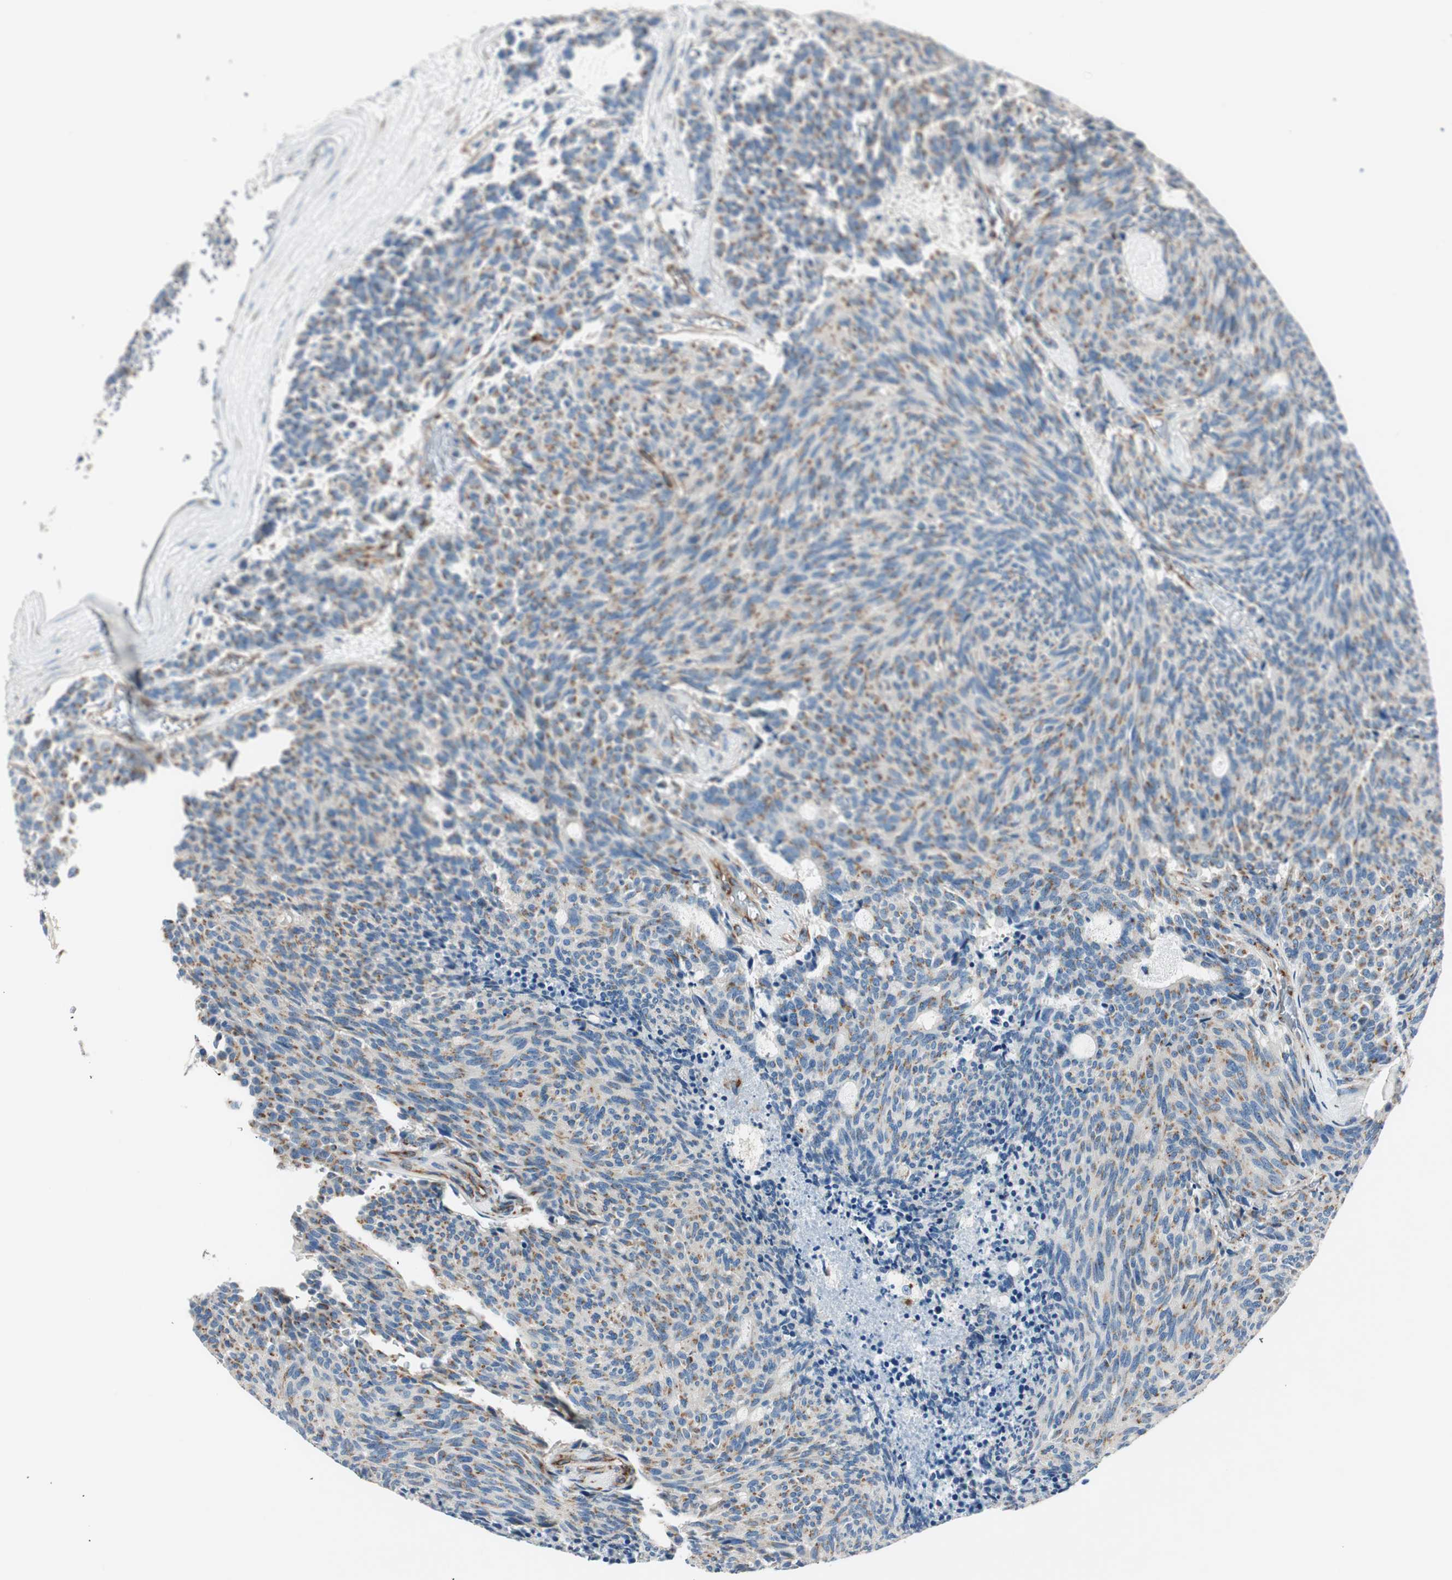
{"staining": {"intensity": "moderate", "quantity": "25%-75%", "location": "cytoplasmic/membranous"}, "tissue": "carcinoid", "cell_type": "Tumor cells", "image_type": "cancer", "snomed": [{"axis": "morphology", "description": "Carcinoid, malignant, NOS"}, {"axis": "topography", "description": "Pancreas"}], "caption": "Immunohistochemical staining of human carcinoid displays medium levels of moderate cytoplasmic/membranous protein staining in approximately 25%-75% of tumor cells.", "gene": "TMF1", "patient": {"sex": "female", "age": 54}}